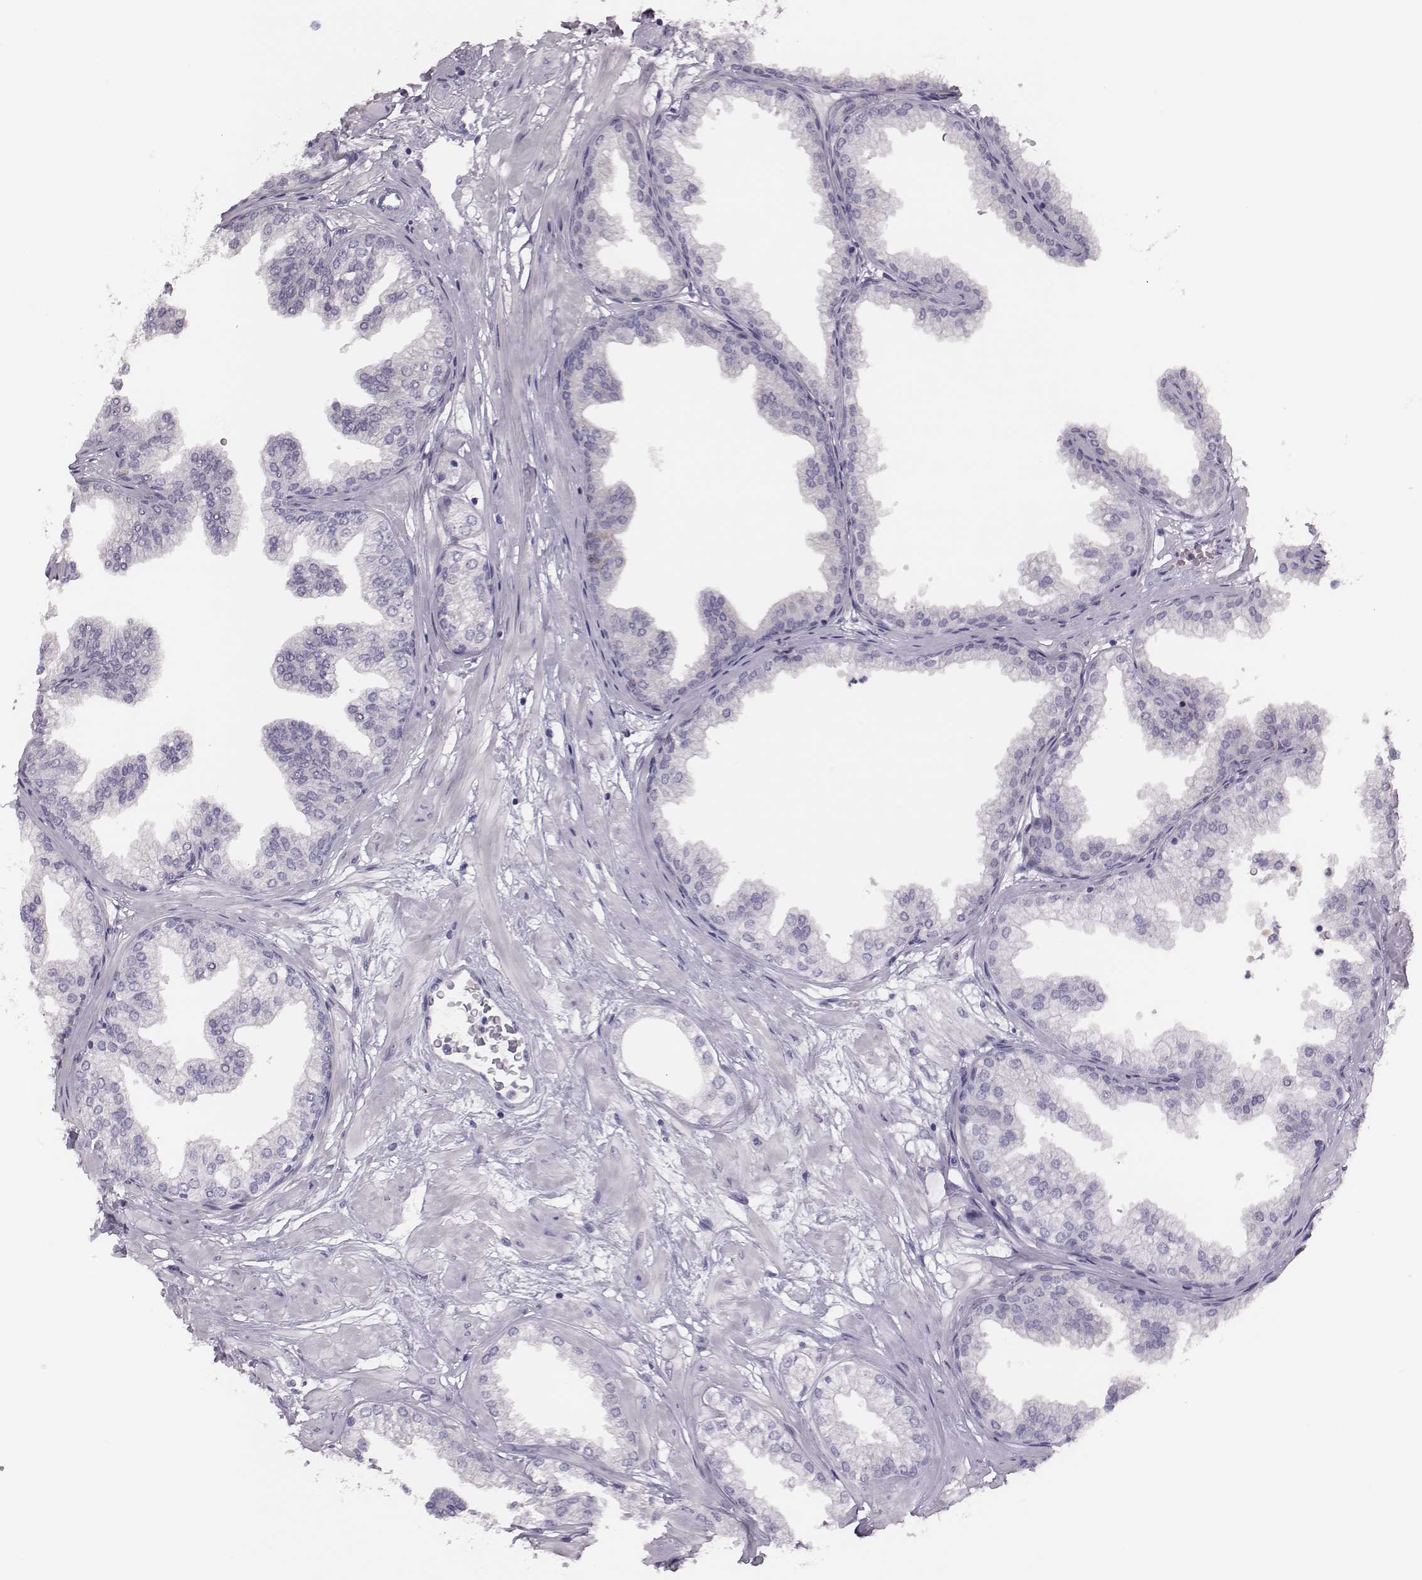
{"staining": {"intensity": "negative", "quantity": "none", "location": "none"}, "tissue": "prostate", "cell_type": "Glandular cells", "image_type": "normal", "snomed": [{"axis": "morphology", "description": "Normal tissue, NOS"}, {"axis": "topography", "description": "Prostate"}], "caption": "DAB immunohistochemical staining of unremarkable prostate reveals no significant positivity in glandular cells. Nuclei are stained in blue.", "gene": "PBK", "patient": {"sex": "male", "age": 37}}